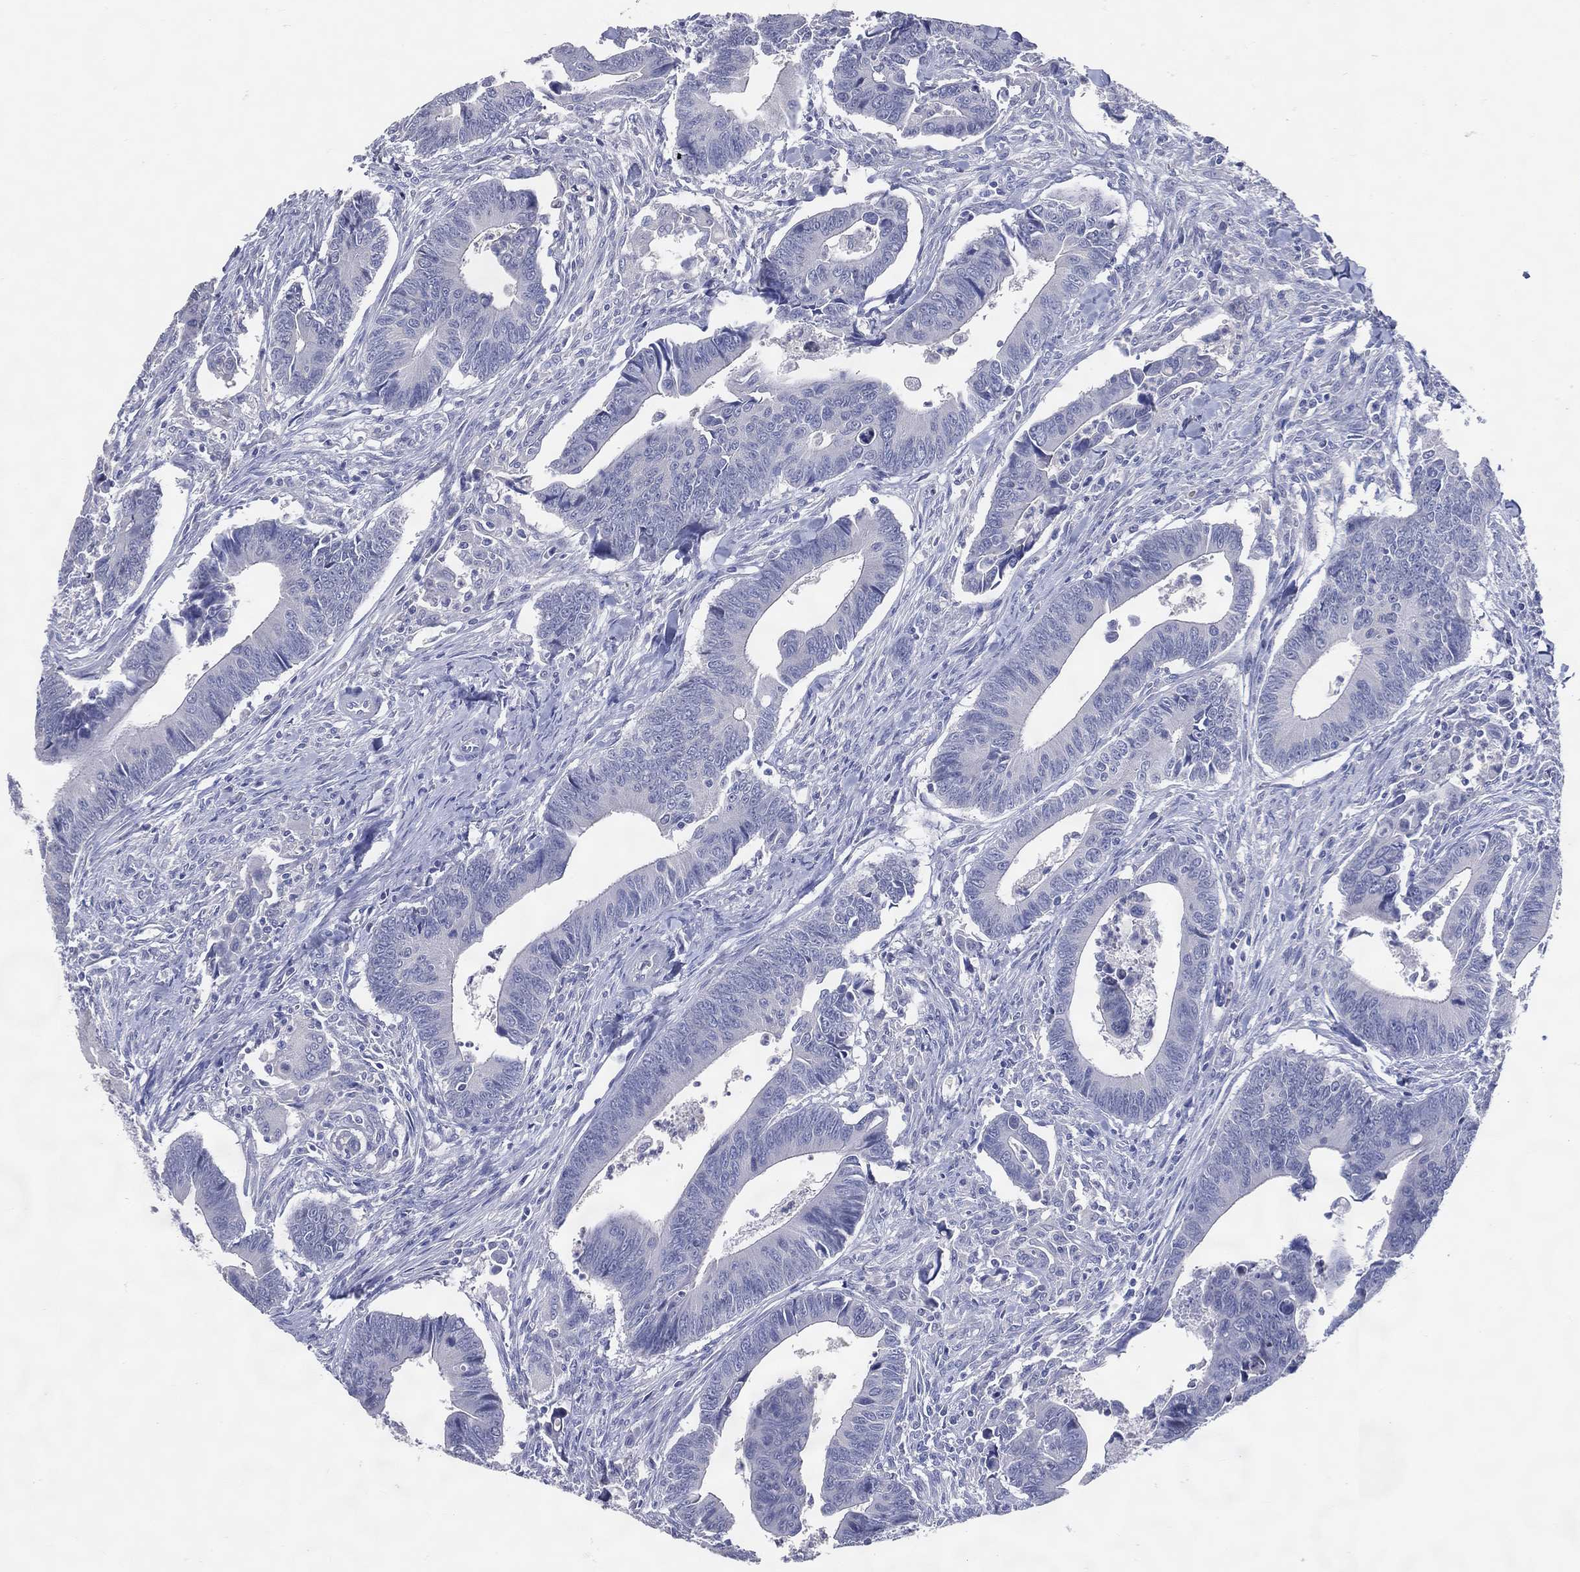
{"staining": {"intensity": "negative", "quantity": "none", "location": "none"}, "tissue": "colorectal cancer", "cell_type": "Tumor cells", "image_type": "cancer", "snomed": [{"axis": "morphology", "description": "Adenocarcinoma, NOS"}, {"axis": "topography", "description": "Rectum"}], "caption": "The immunohistochemistry micrograph has no significant expression in tumor cells of adenocarcinoma (colorectal) tissue.", "gene": "DNAH6", "patient": {"sex": "male", "age": 67}}